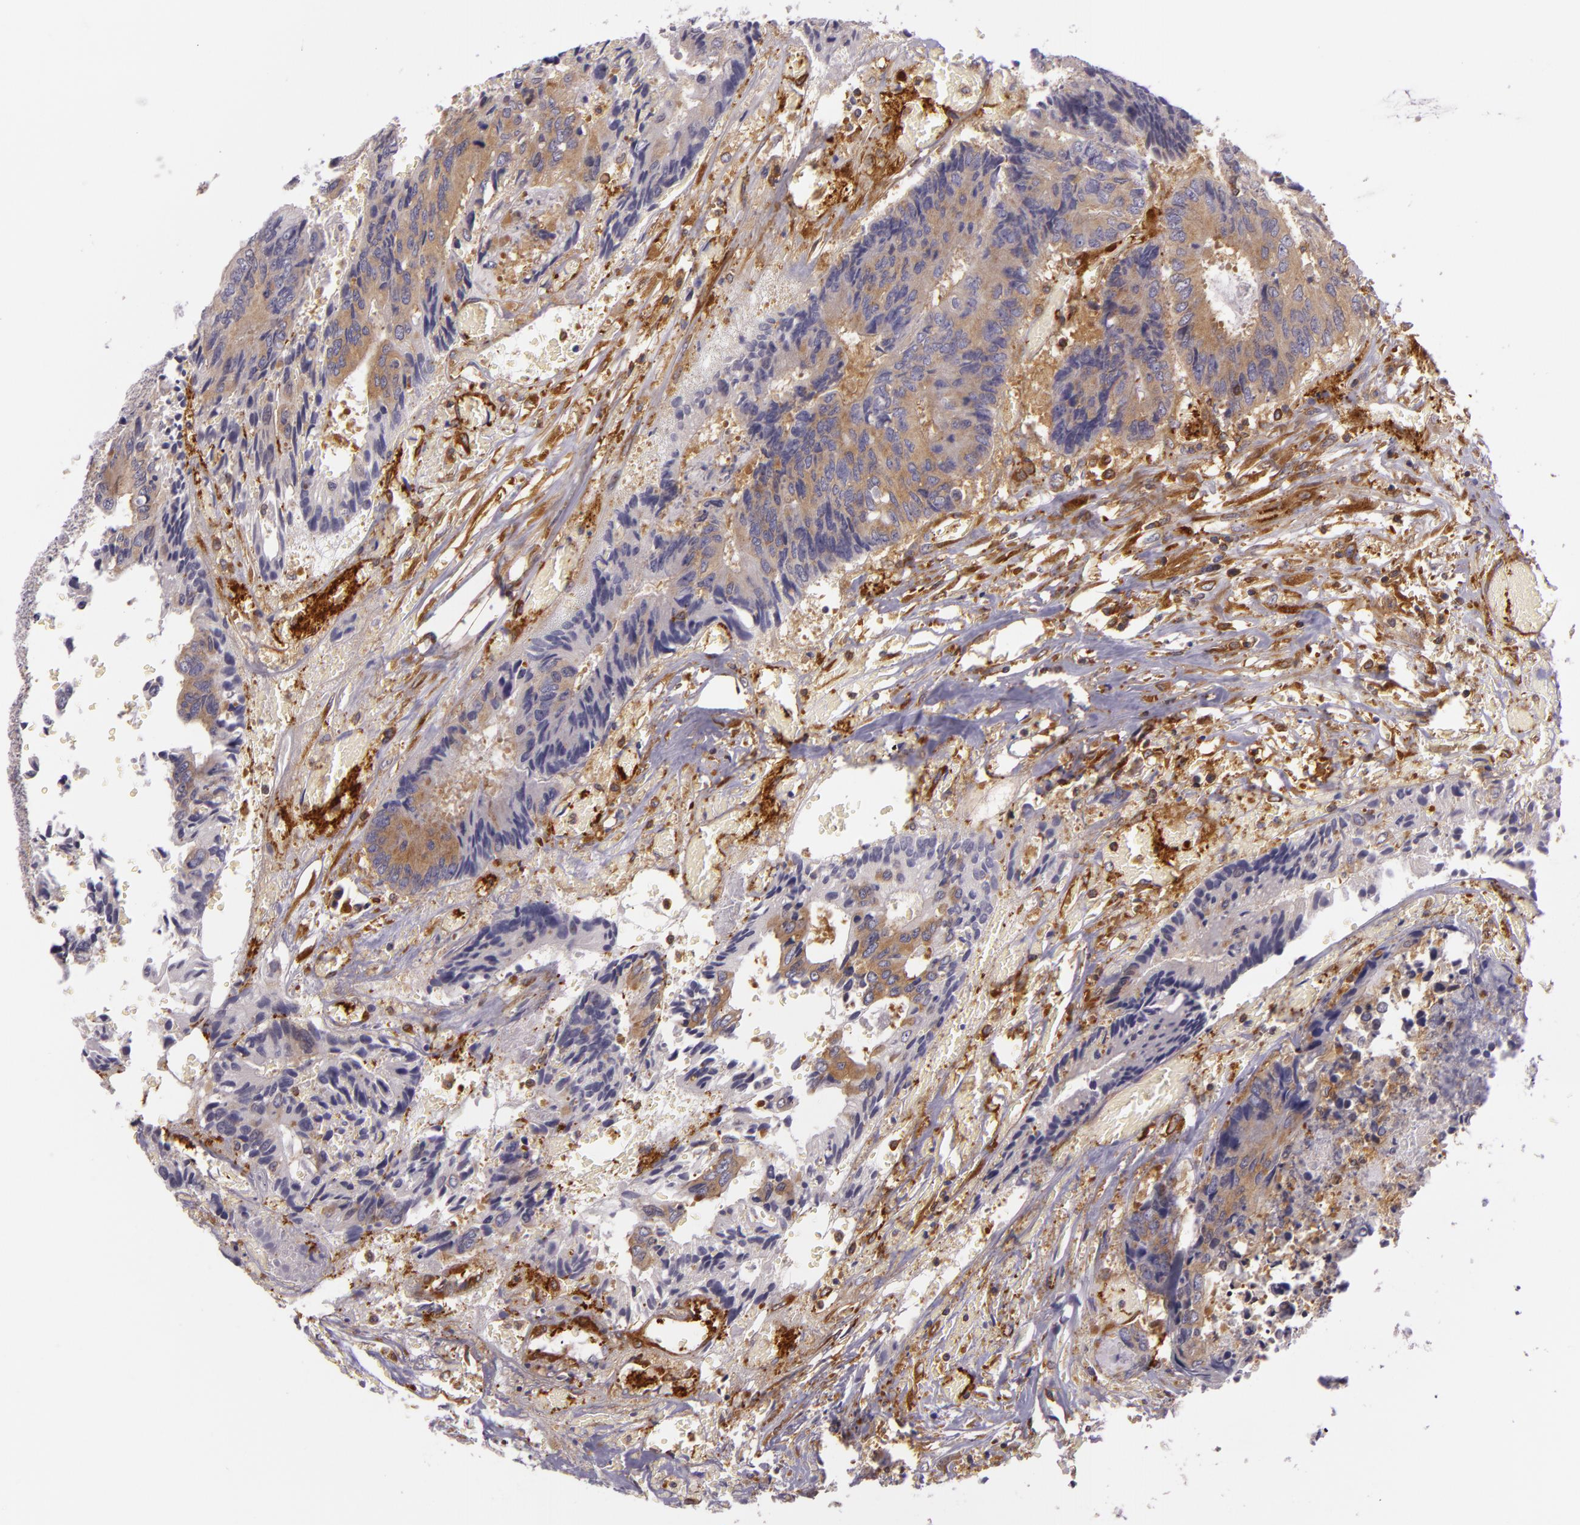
{"staining": {"intensity": "weak", "quantity": ">75%", "location": "cytoplasmic/membranous"}, "tissue": "colorectal cancer", "cell_type": "Tumor cells", "image_type": "cancer", "snomed": [{"axis": "morphology", "description": "Adenocarcinoma, NOS"}, {"axis": "topography", "description": "Rectum"}], "caption": "Protein staining reveals weak cytoplasmic/membranous positivity in about >75% of tumor cells in colorectal cancer.", "gene": "TLN1", "patient": {"sex": "male", "age": 55}}